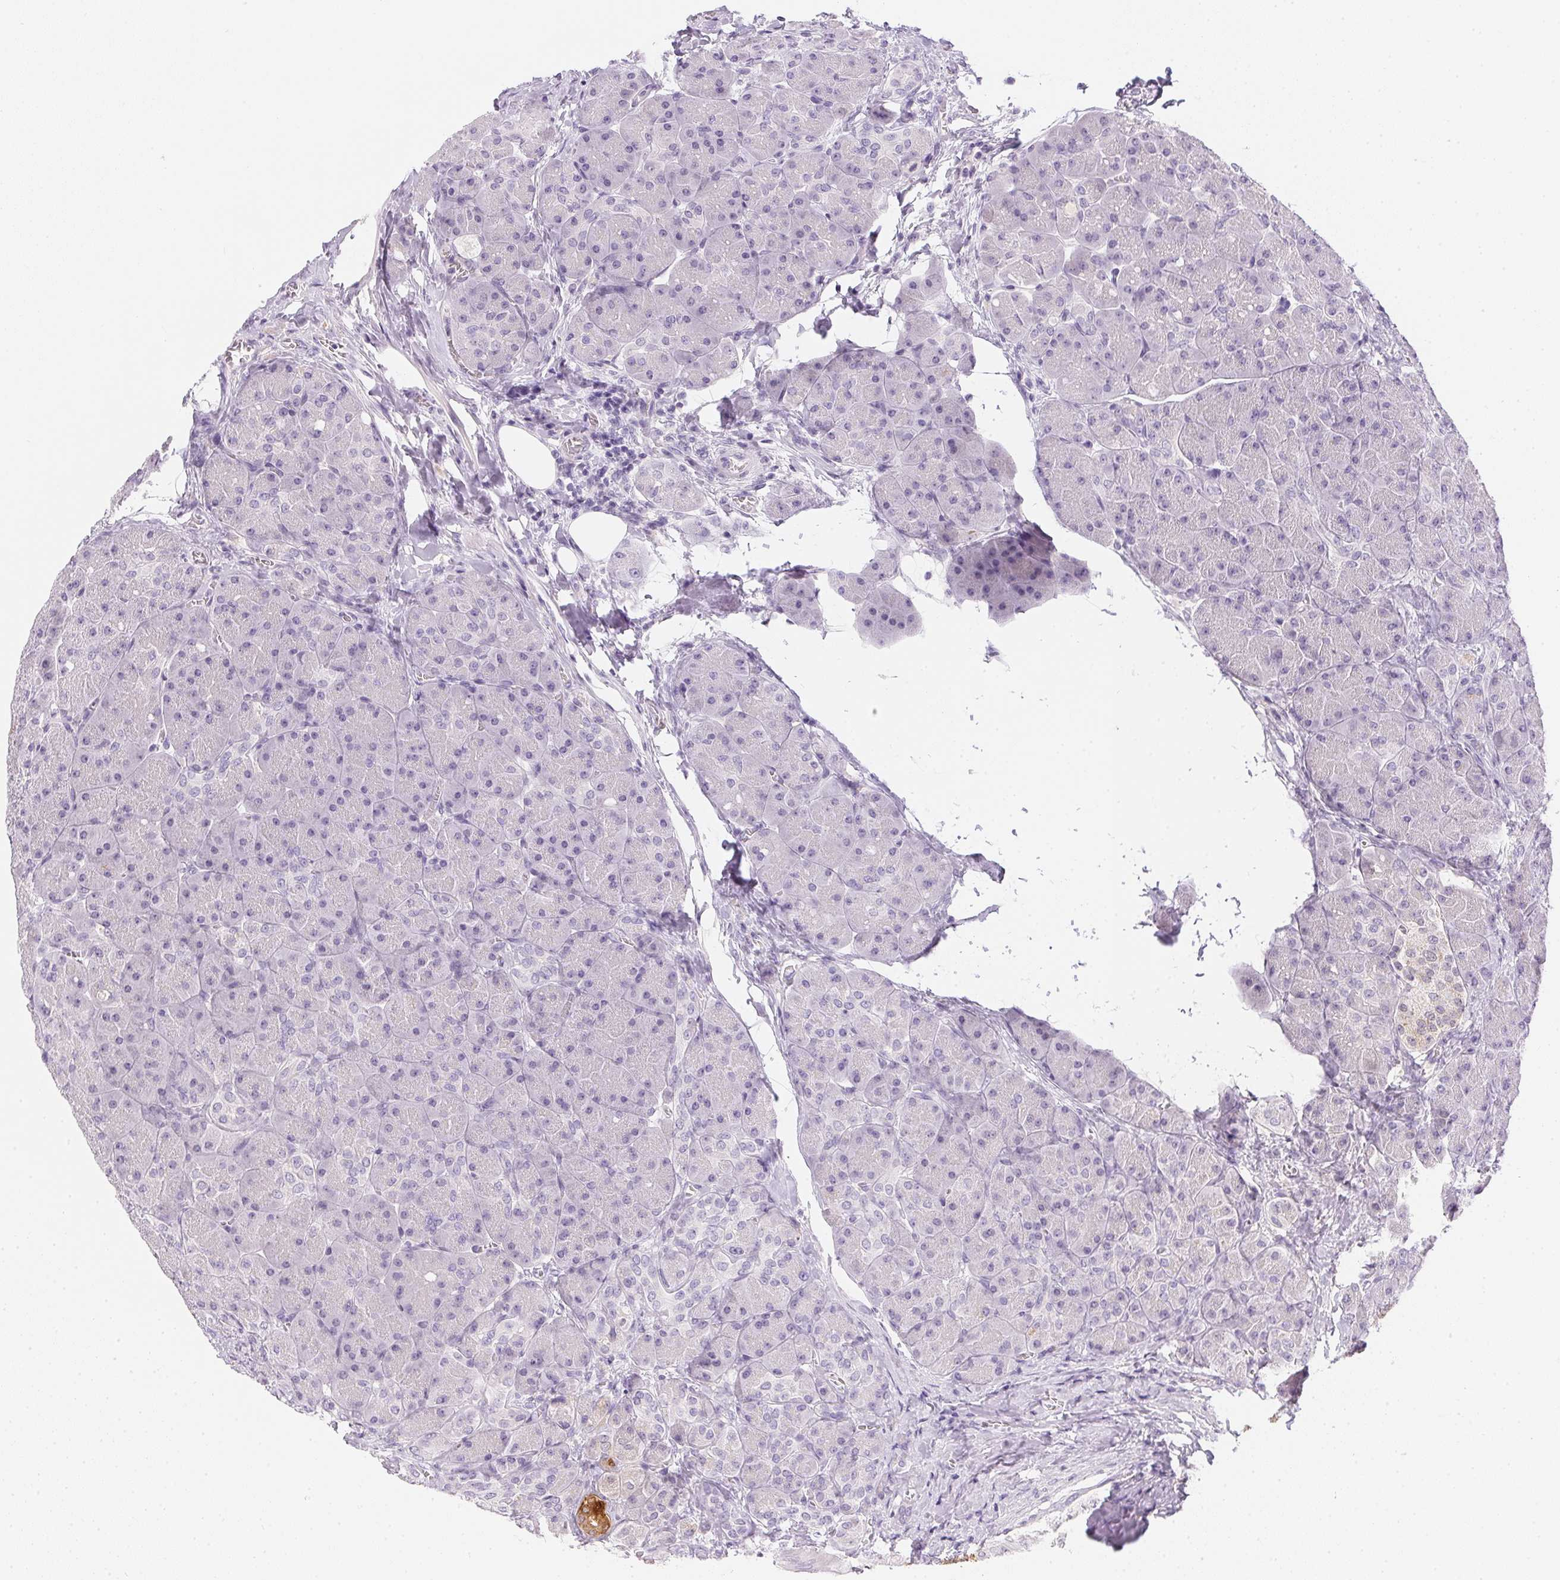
{"staining": {"intensity": "strong", "quantity": "<25%", "location": "cytoplasmic/membranous"}, "tissue": "pancreas", "cell_type": "Exocrine glandular cells", "image_type": "normal", "snomed": [{"axis": "morphology", "description": "Normal tissue, NOS"}, {"axis": "topography", "description": "Pancreas"}], "caption": "IHC (DAB) staining of normal pancreas reveals strong cytoplasmic/membranous protein positivity in approximately <25% of exocrine glandular cells.", "gene": "PPY", "patient": {"sex": "male", "age": 55}}